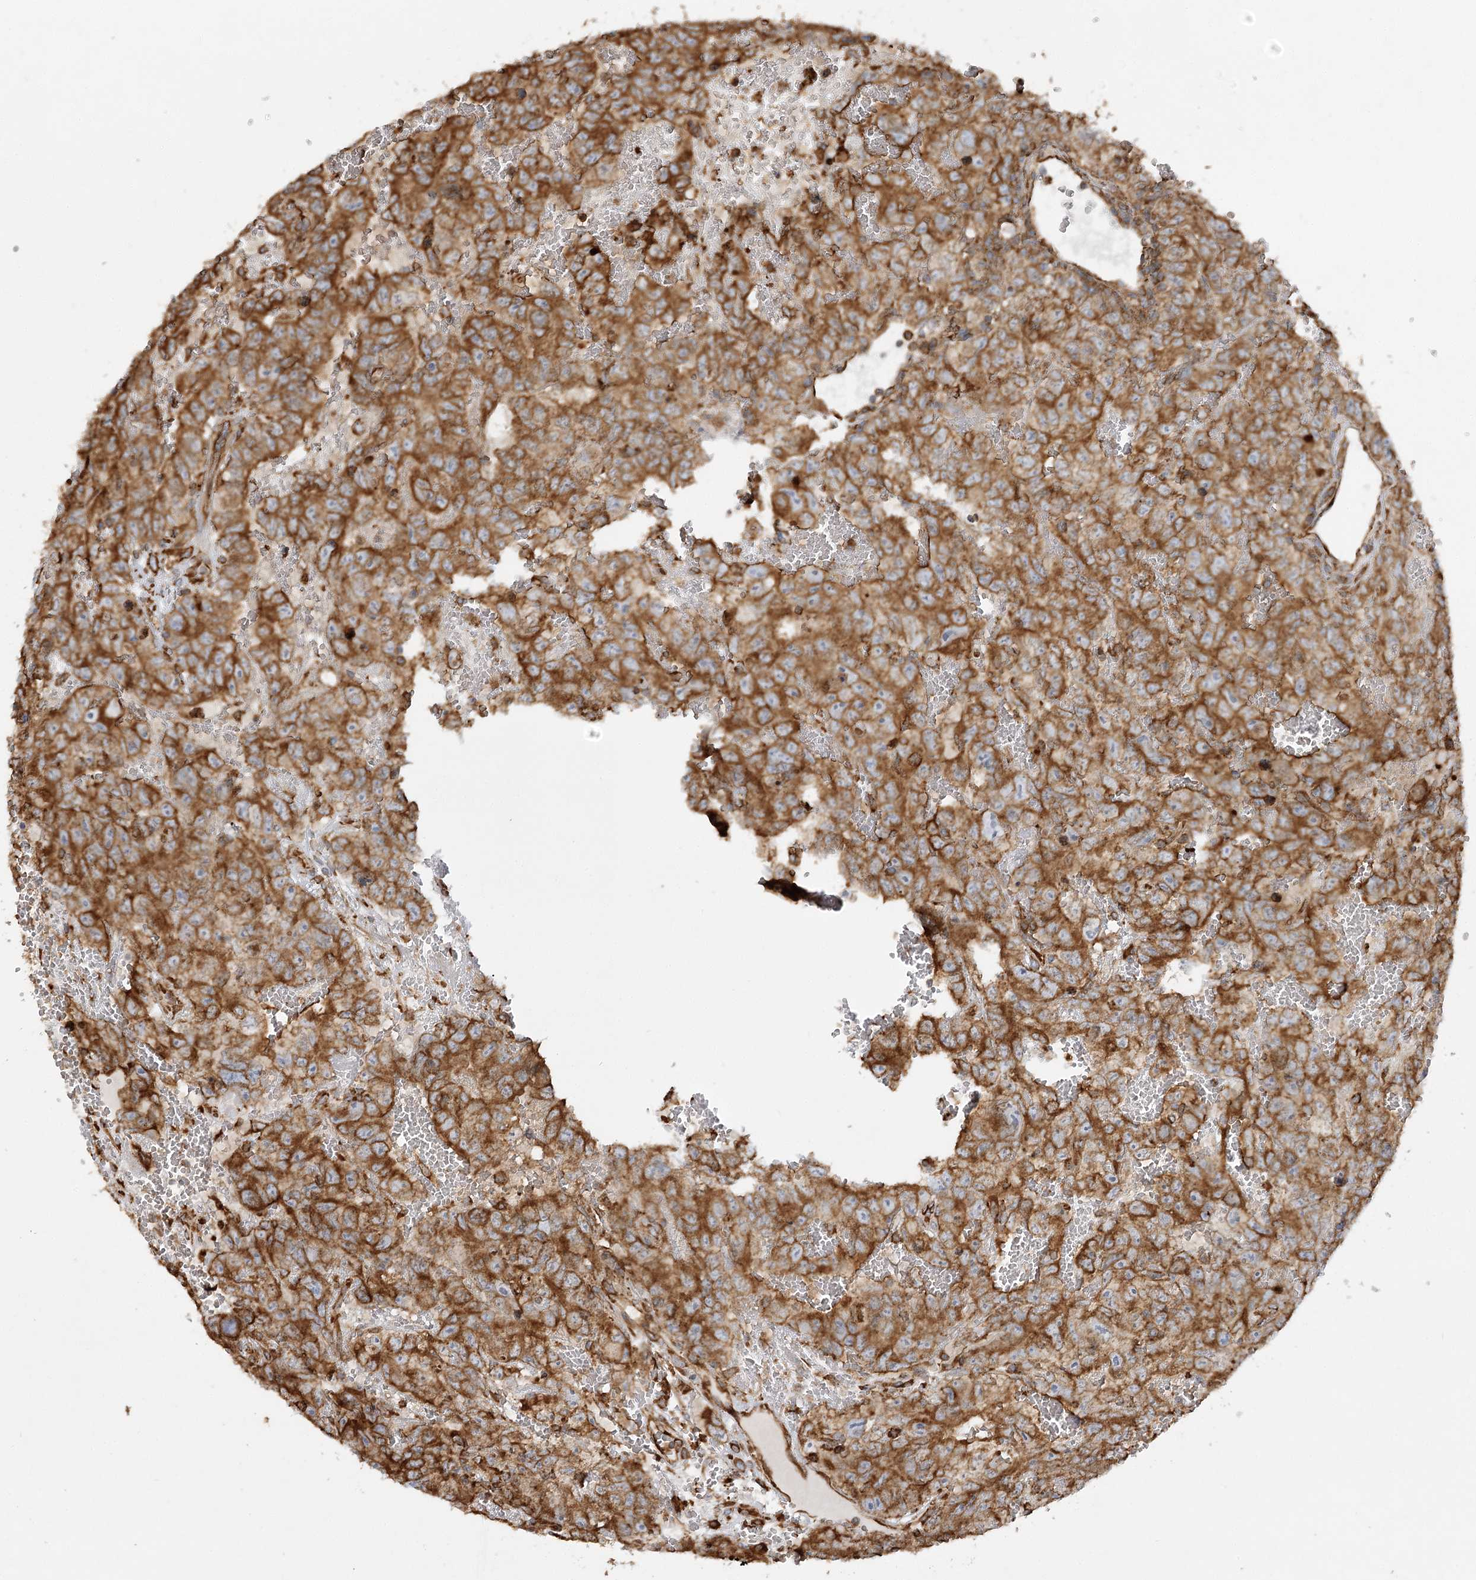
{"staining": {"intensity": "strong", "quantity": ">75%", "location": "cytoplasmic/membranous"}, "tissue": "testis cancer", "cell_type": "Tumor cells", "image_type": "cancer", "snomed": [{"axis": "morphology", "description": "Carcinoma, Embryonal, NOS"}, {"axis": "topography", "description": "Testis"}], "caption": "IHC (DAB) staining of testis cancer (embryonal carcinoma) shows strong cytoplasmic/membranous protein expression in about >75% of tumor cells.", "gene": "ACAP2", "patient": {"sex": "male", "age": 45}}